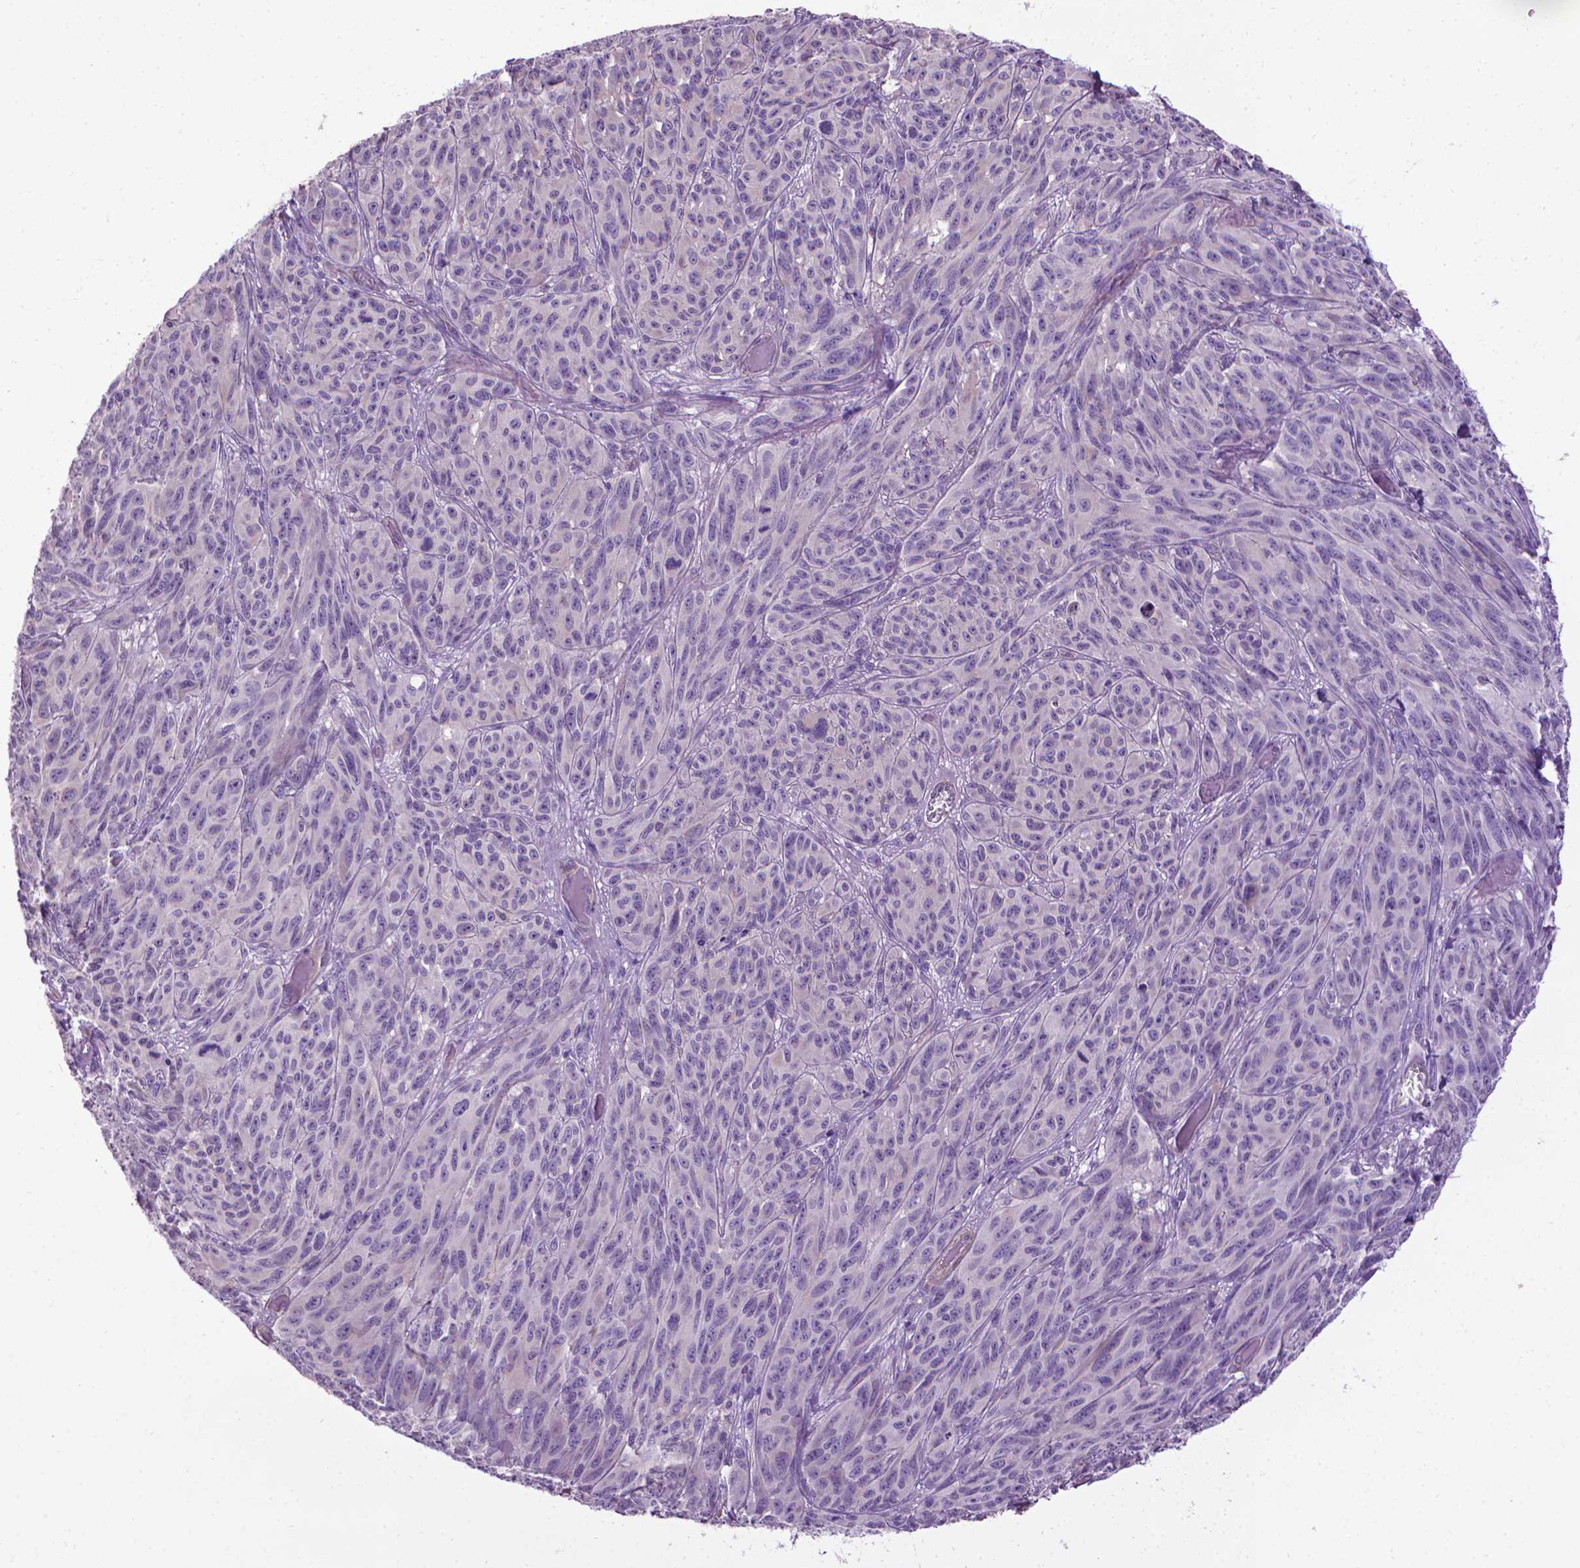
{"staining": {"intensity": "negative", "quantity": "none", "location": "none"}, "tissue": "melanoma", "cell_type": "Tumor cells", "image_type": "cancer", "snomed": [{"axis": "morphology", "description": "Malignant melanoma, NOS"}, {"axis": "topography", "description": "Vulva, labia, clitoris and Bartholin´s gland, NO"}], "caption": "This is an IHC histopathology image of melanoma. There is no expression in tumor cells.", "gene": "AQP10", "patient": {"sex": "female", "age": 75}}